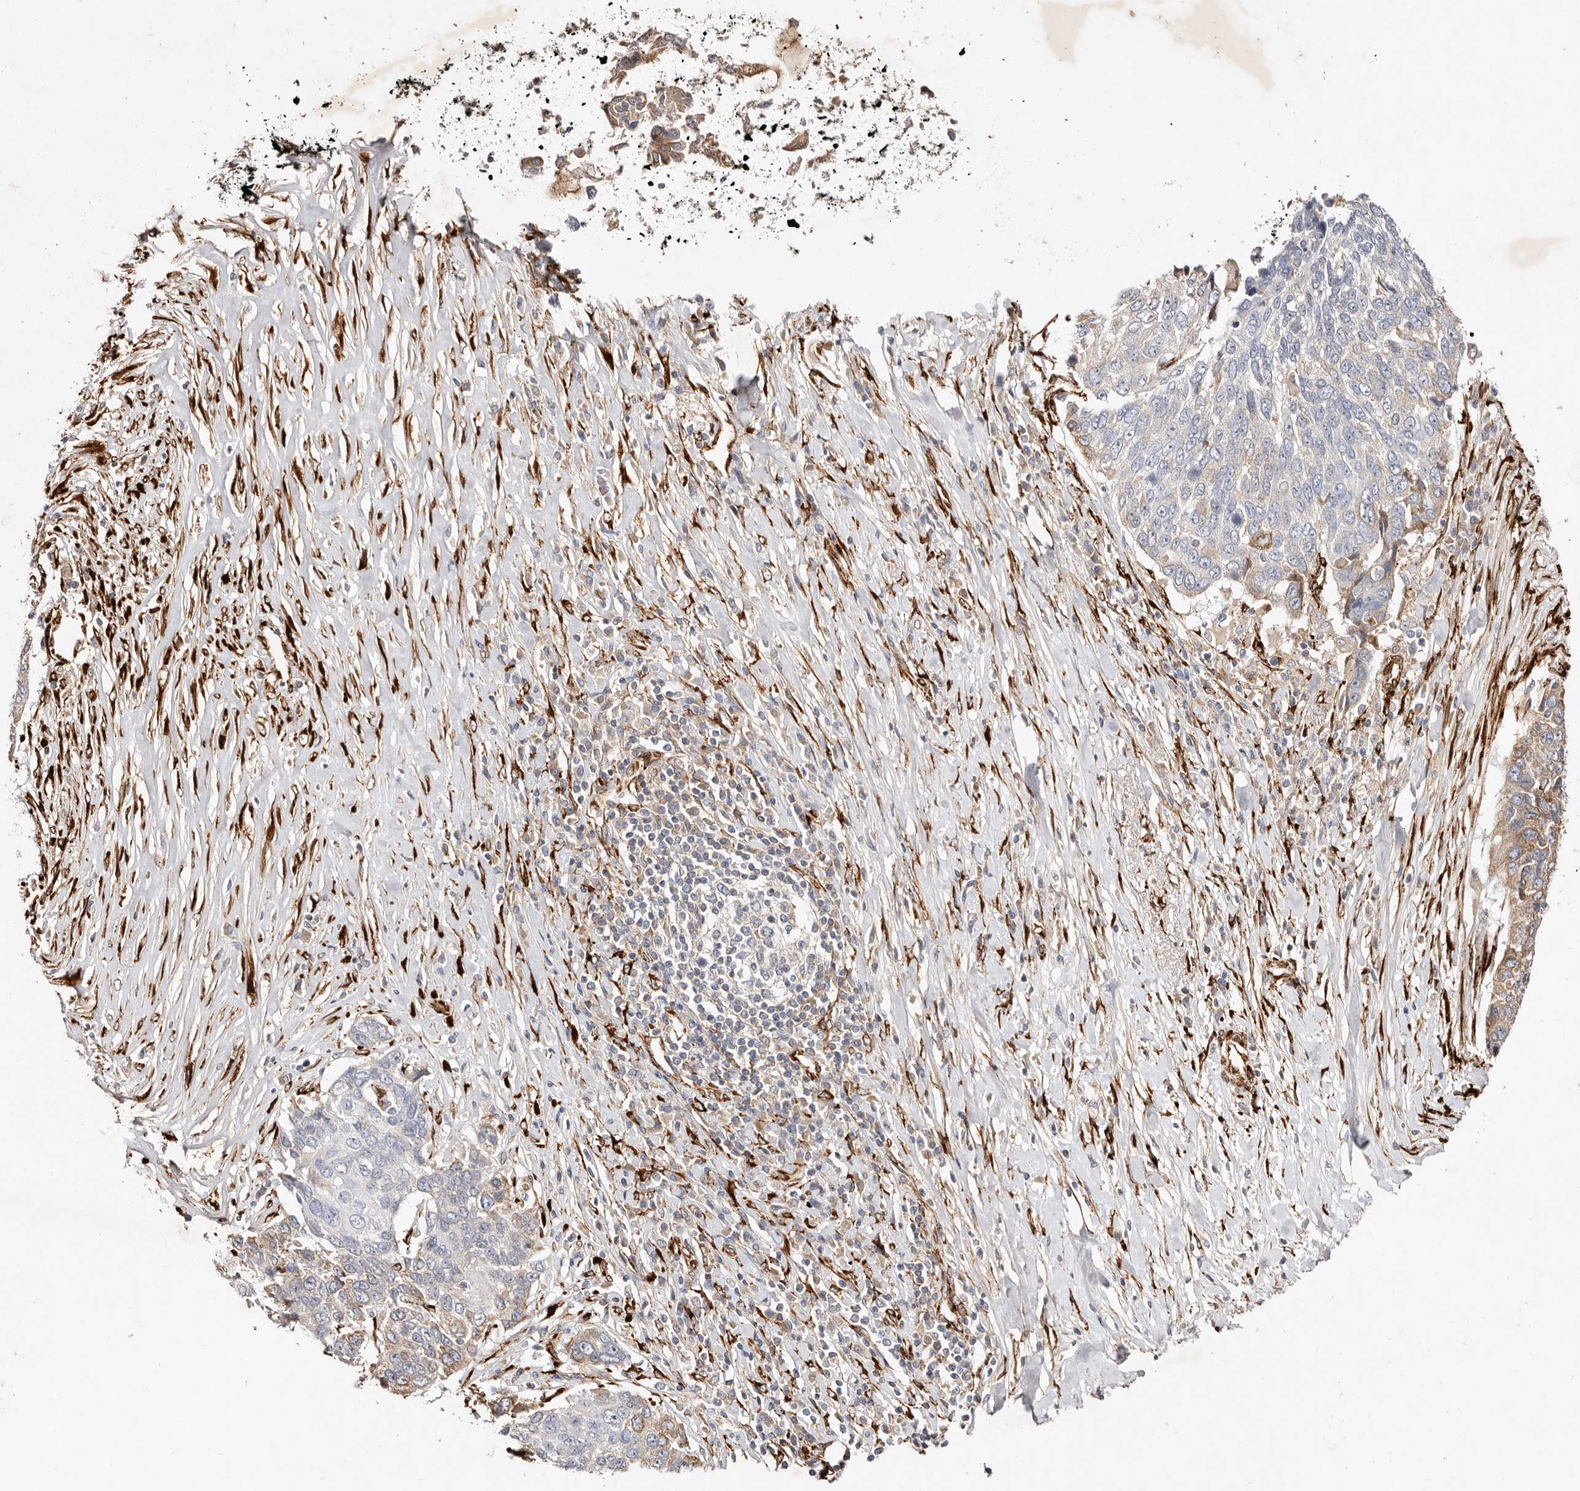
{"staining": {"intensity": "moderate", "quantity": "<25%", "location": "cytoplasmic/membranous"}, "tissue": "lung cancer", "cell_type": "Tumor cells", "image_type": "cancer", "snomed": [{"axis": "morphology", "description": "Squamous cell carcinoma, NOS"}, {"axis": "topography", "description": "Lung"}], "caption": "Moderate cytoplasmic/membranous staining is seen in about <25% of tumor cells in lung cancer. (IHC, brightfield microscopy, high magnification).", "gene": "SERPINH1", "patient": {"sex": "male", "age": 66}}